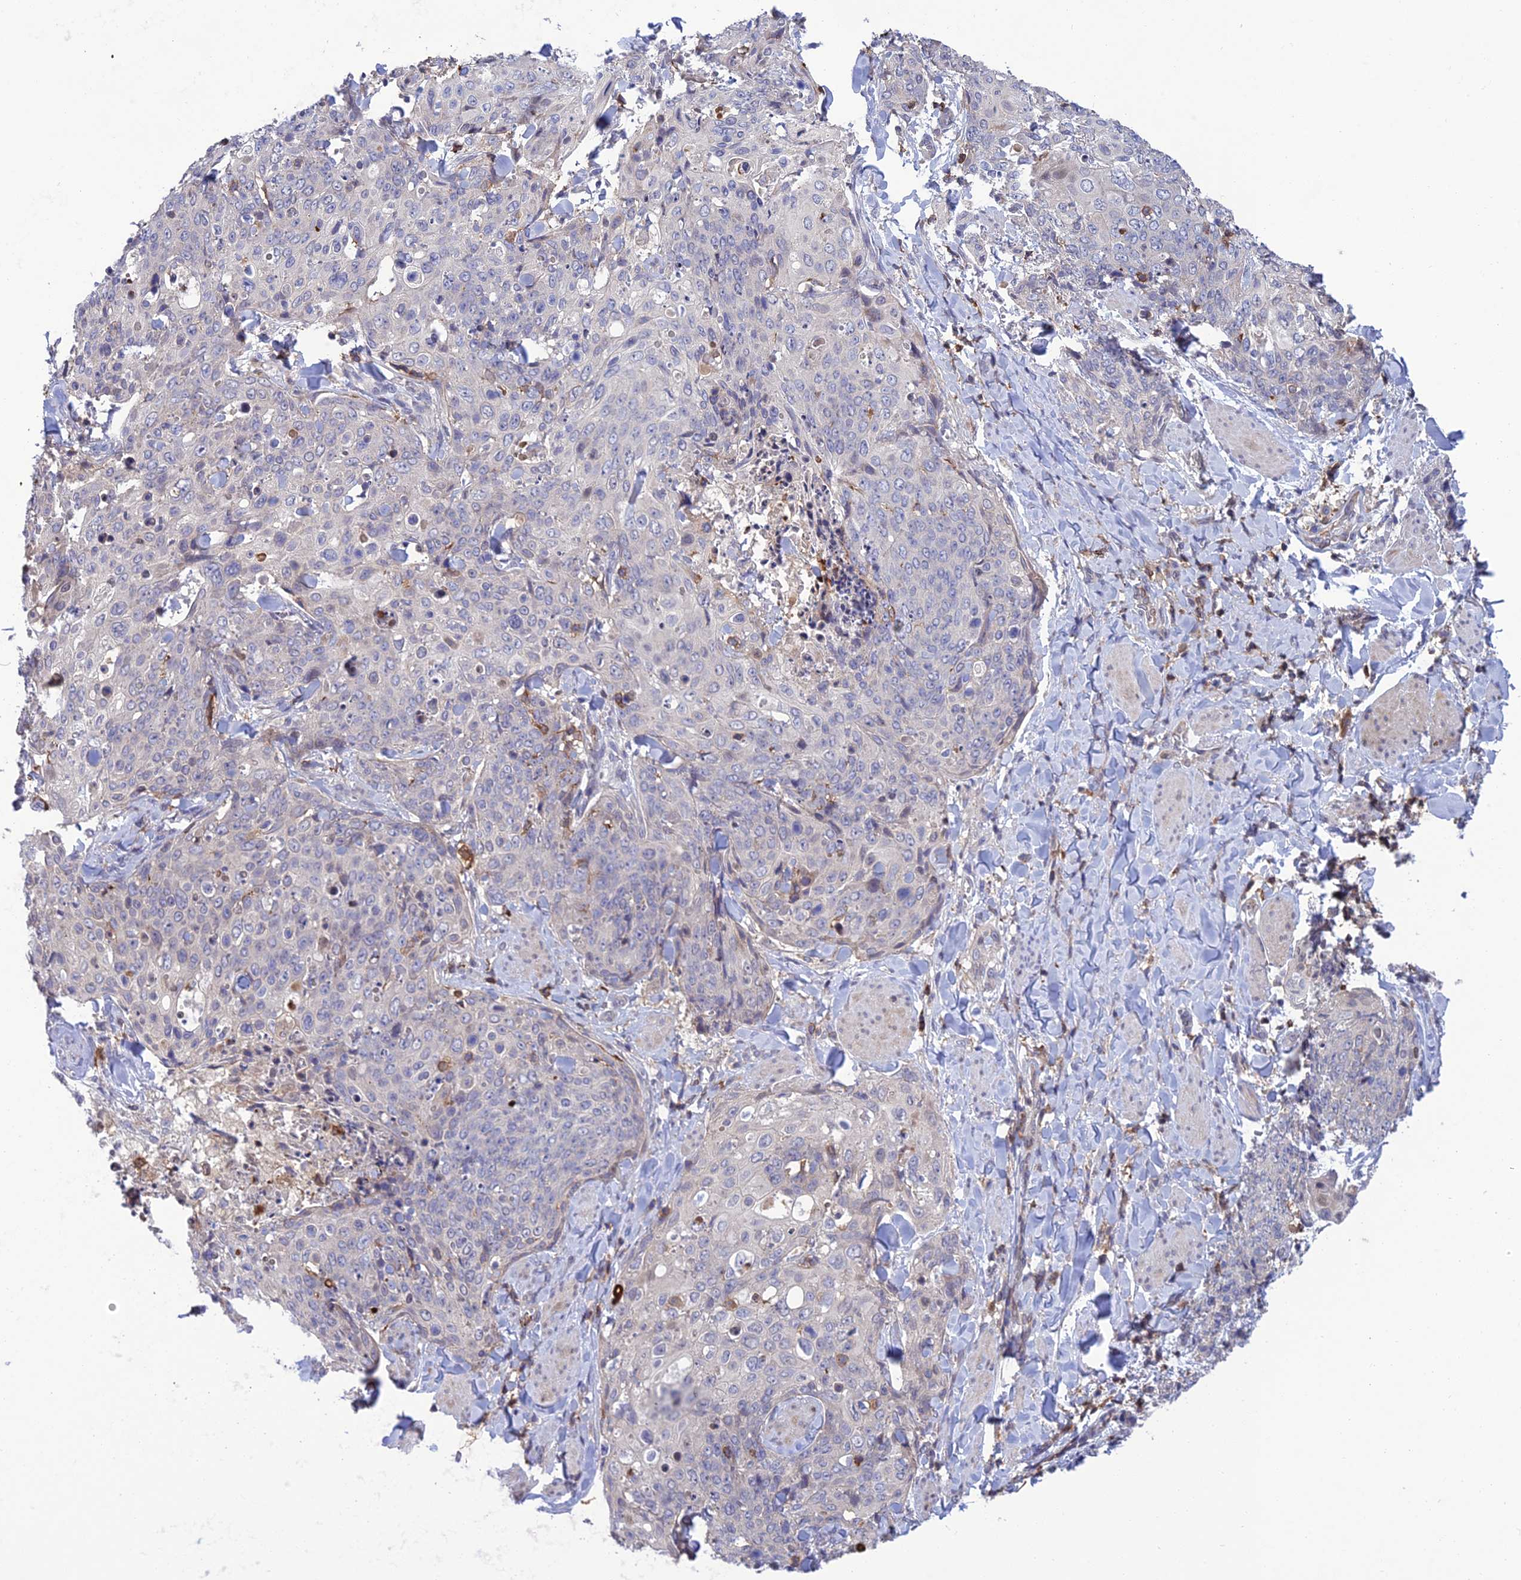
{"staining": {"intensity": "negative", "quantity": "none", "location": "none"}, "tissue": "skin cancer", "cell_type": "Tumor cells", "image_type": "cancer", "snomed": [{"axis": "morphology", "description": "Squamous cell carcinoma, NOS"}, {"axis": "topography", "description": "Skin"}, {"axis": "topography", "description": "Vulva"}], "caption": "DAB immunohistochemical staining of skin cancer displays no significant expression in tumor cells.", "gene": "FAM76A", "patient": {"sex": "female", "age": 85}}